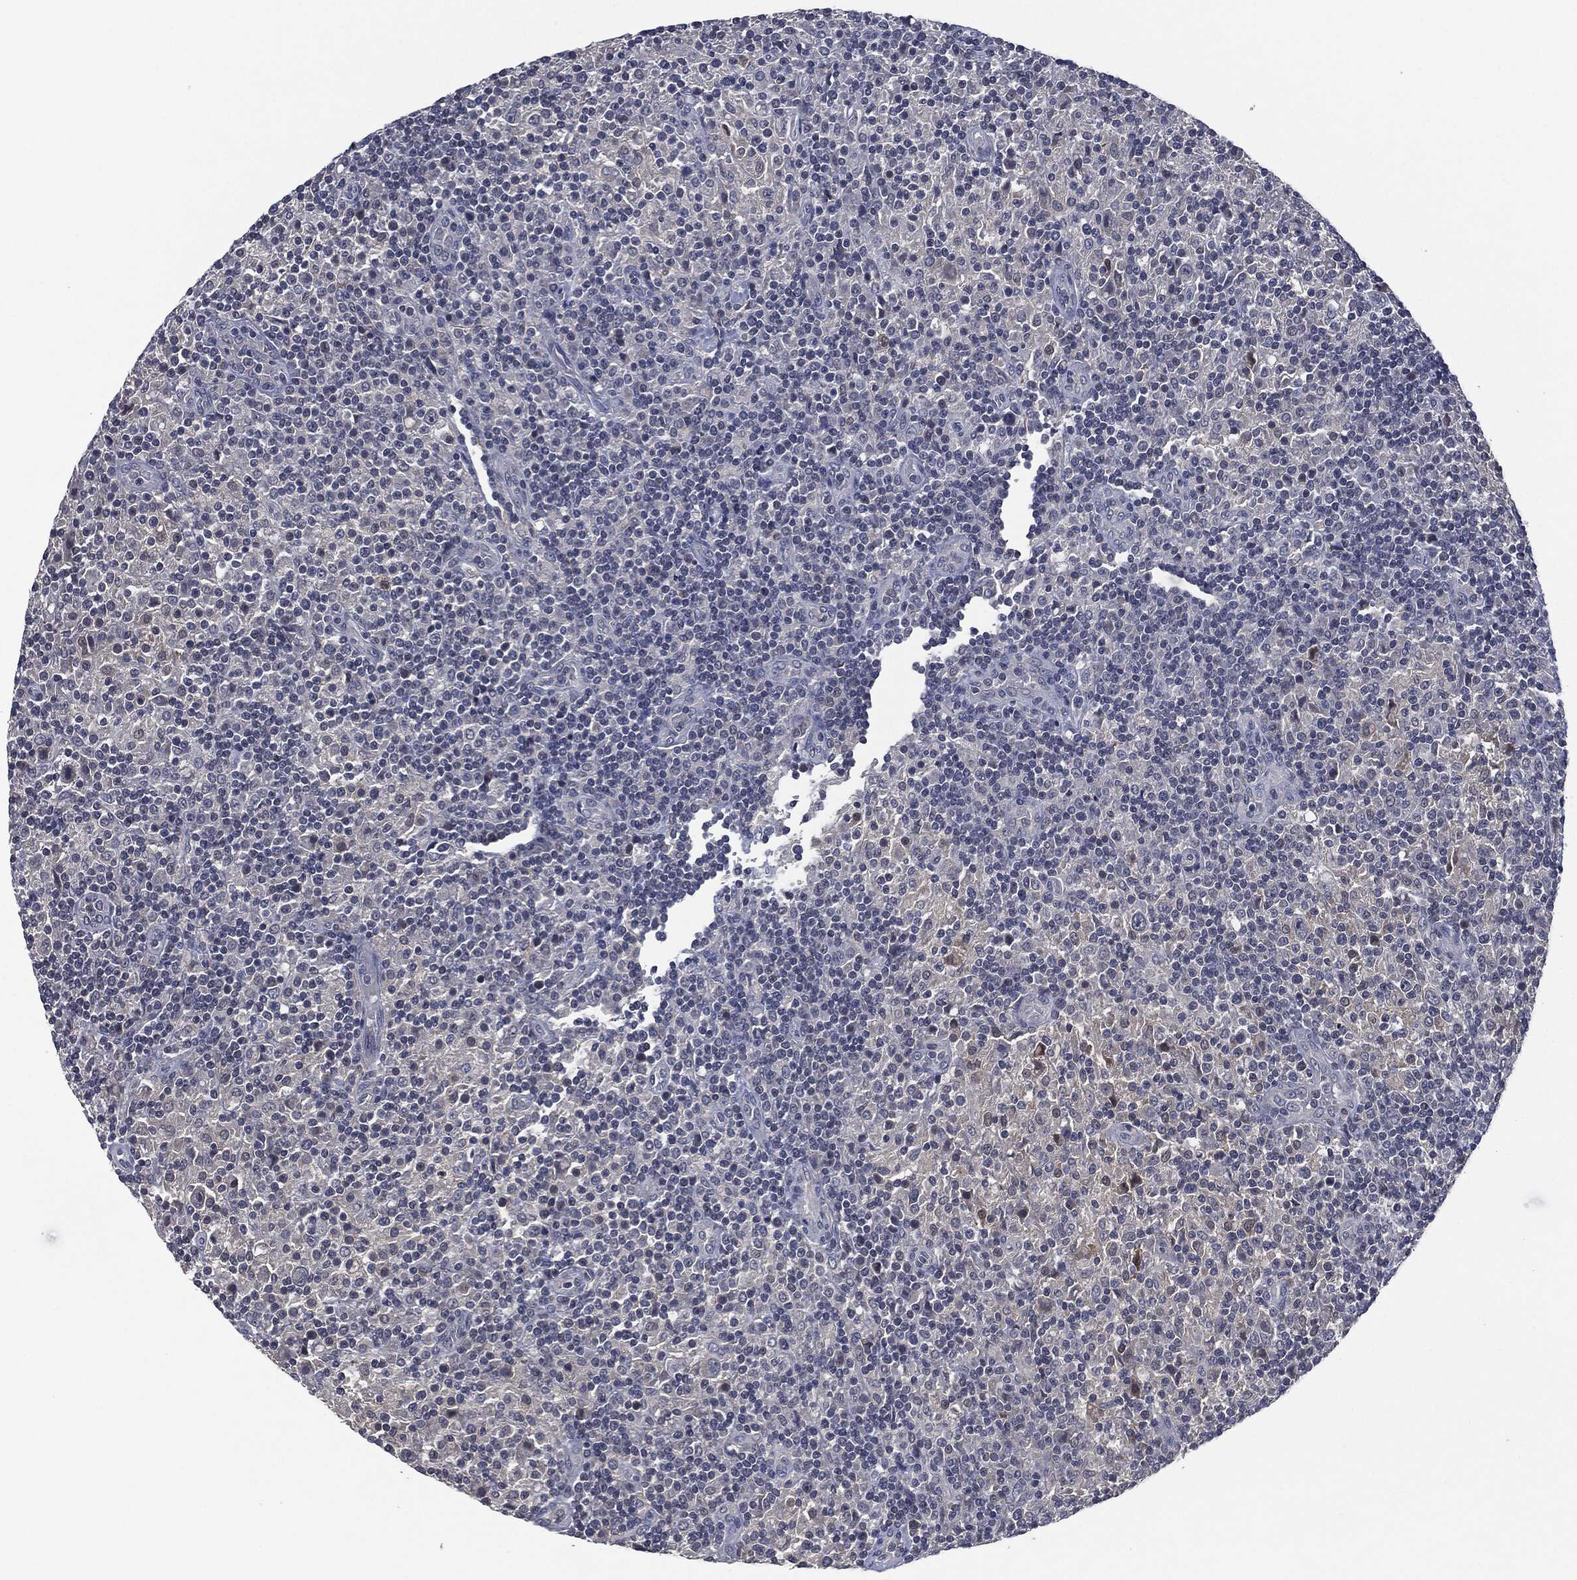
{"staining": {"intensity": "negative", "quantity": "none", "location": "none"}, "tissue": "lymphoma", "cell_type": "Tumor cells", "image_type": "cancer", "snomed": [{"axis": "morphology", "description": "Hodgkin's disease, NOS"}, {"axis": "topography", "description": "Lymph node"}], "caption": "Tumor cells are negative for brown protein staining in lymphoma.", "gene": "IL1RN", "patient": {"sex": "male", "age": 70}}